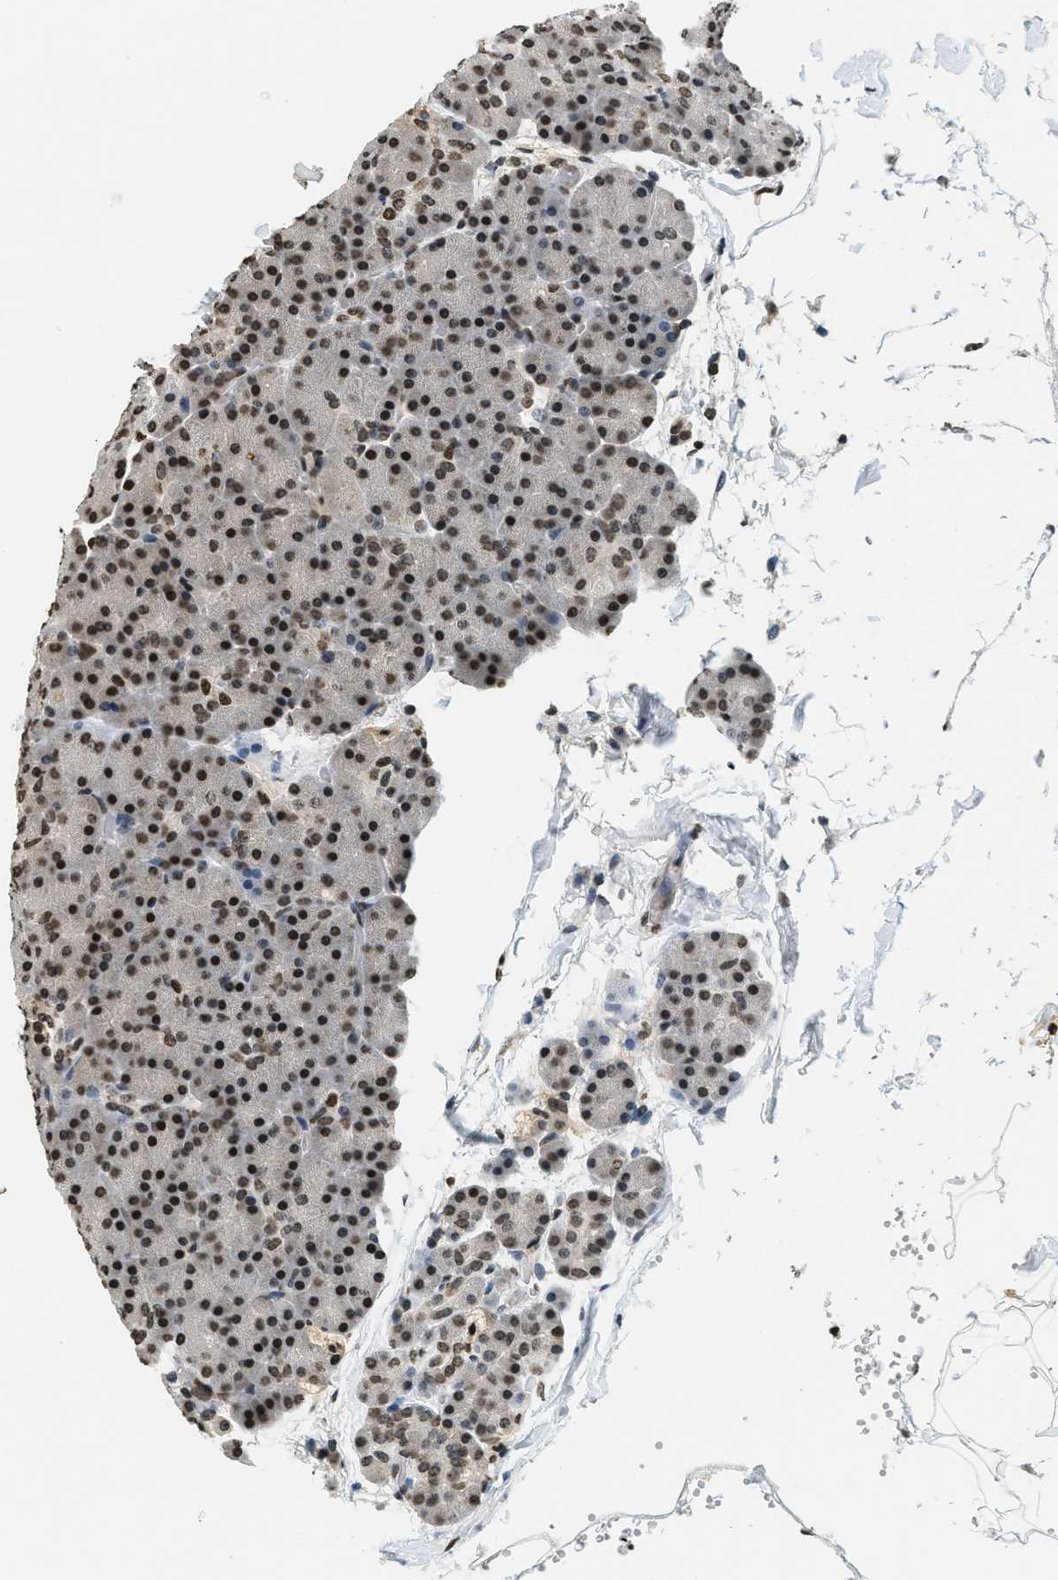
{"staining": {"intensity": "strong", "quantity": ">75%", "location": "nuclear"}, "tissue": "pancreas", "cell_type": "Exocrine glandular cells", "image_type": "normal", "snomed": [{"axis": "morphology", "description": "Normal tissue, NOS"}, {"axis": "topography", "description": "Pancreas"}], "caption": "Immunohistochemistry (DAB (3,3'-diaminobenzidine)) staining of normal human pancreas reveals strong nuclear protein expression in approximately >75% of exocrine glandular cells.", "gene": "LDB2", "patient": {"sex": "female", "age": 35}}